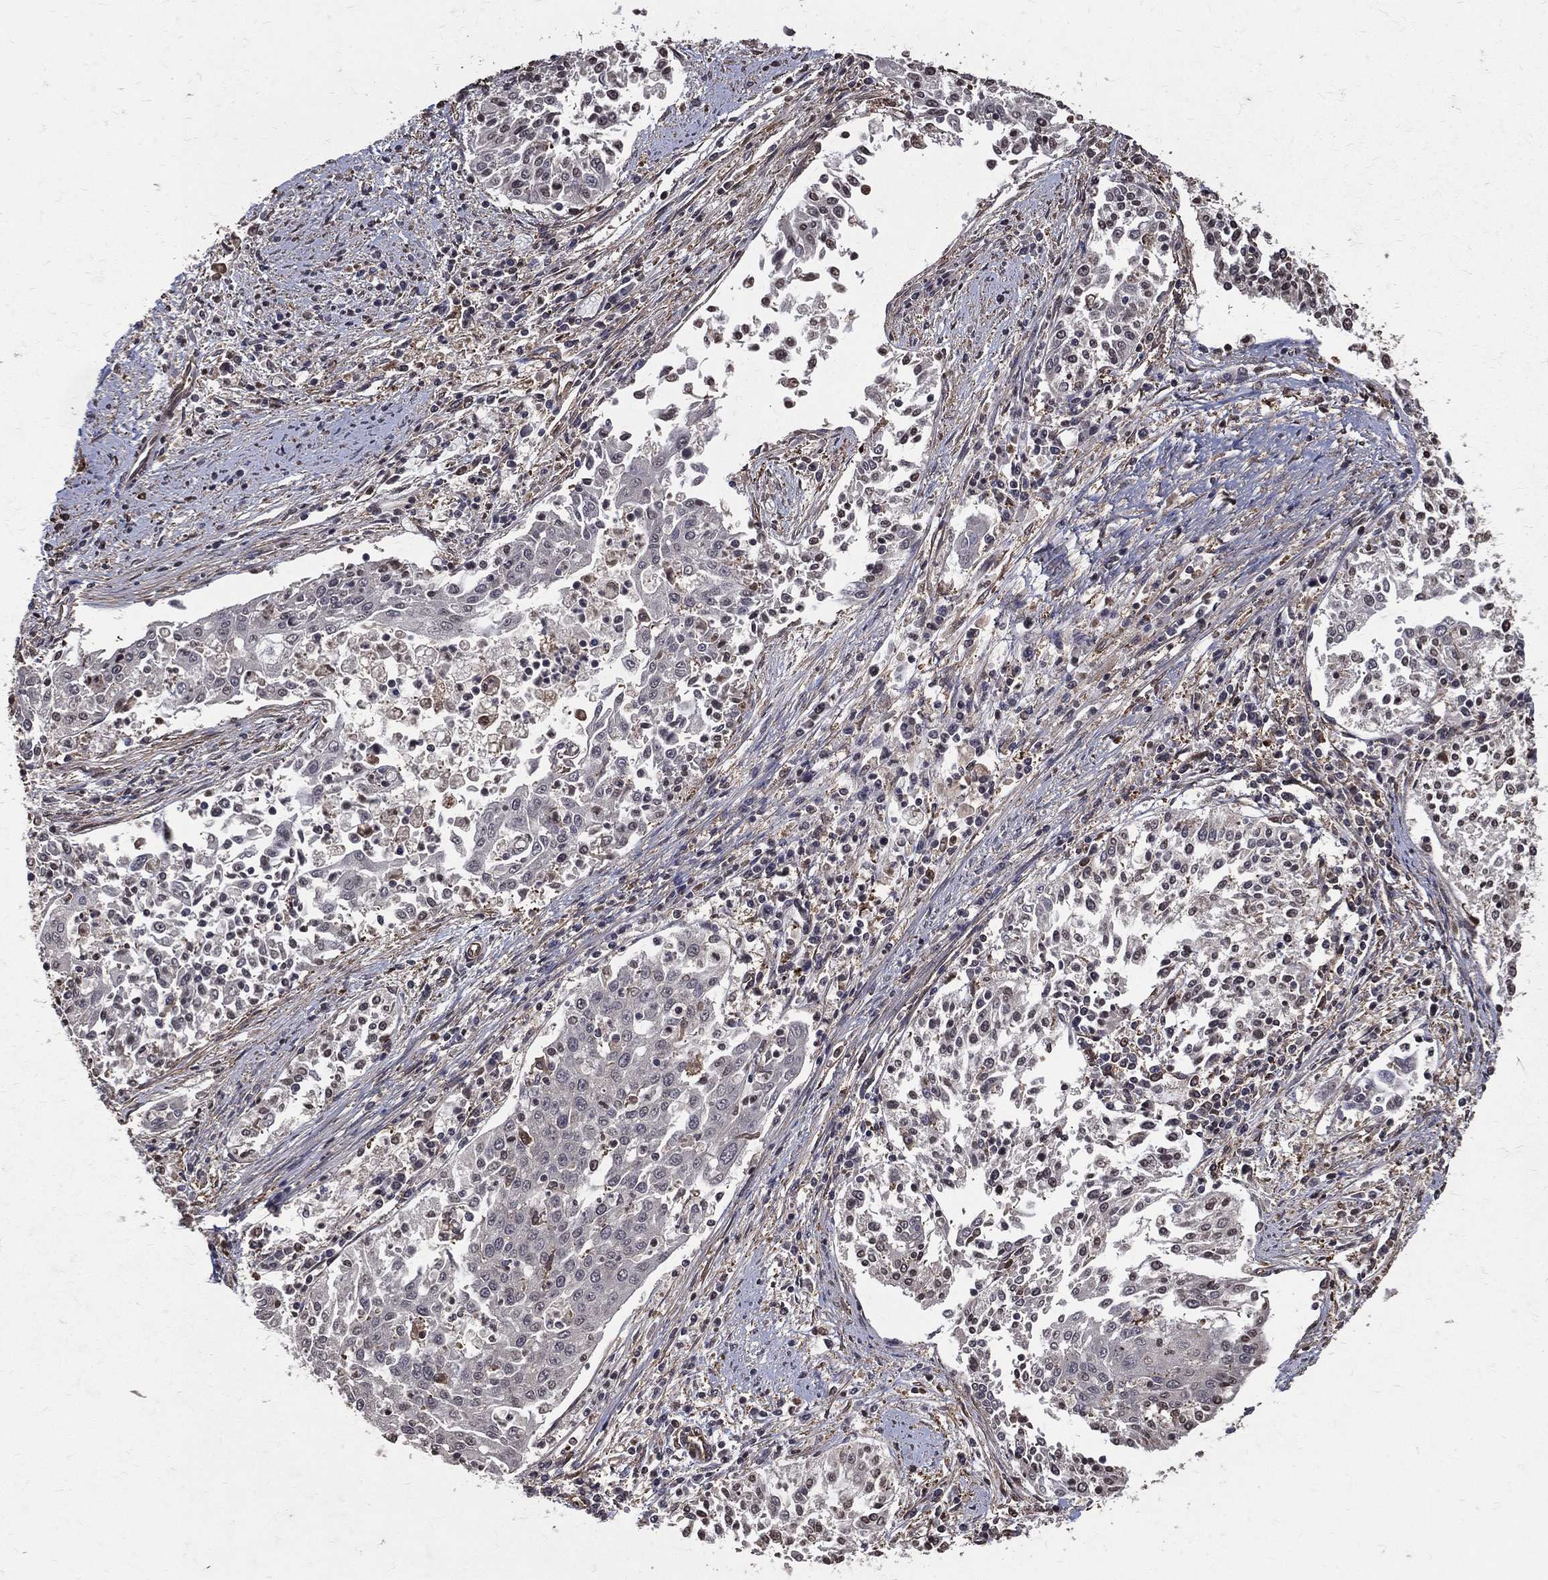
{"staining": {"intensity": "negative", "quantity": "none", "location": "none"}, "tissue": "cervical cancer", "cell_type": "Tumor cells", "image_type": "cancer", "snomed": [{"axis": "morphology", "description": "Squamous cell carcinoma, NOS"}, {"axis": "topography", "description": "Cervix"}], "caption": "Human squamous cell carcinoma (cervical) stained for a protein using immunohistochemistry (IHC) reveals no staining in tumor cells.", "gene": "DPYSL2", "patient": {"sex": "female", "age": 41}}